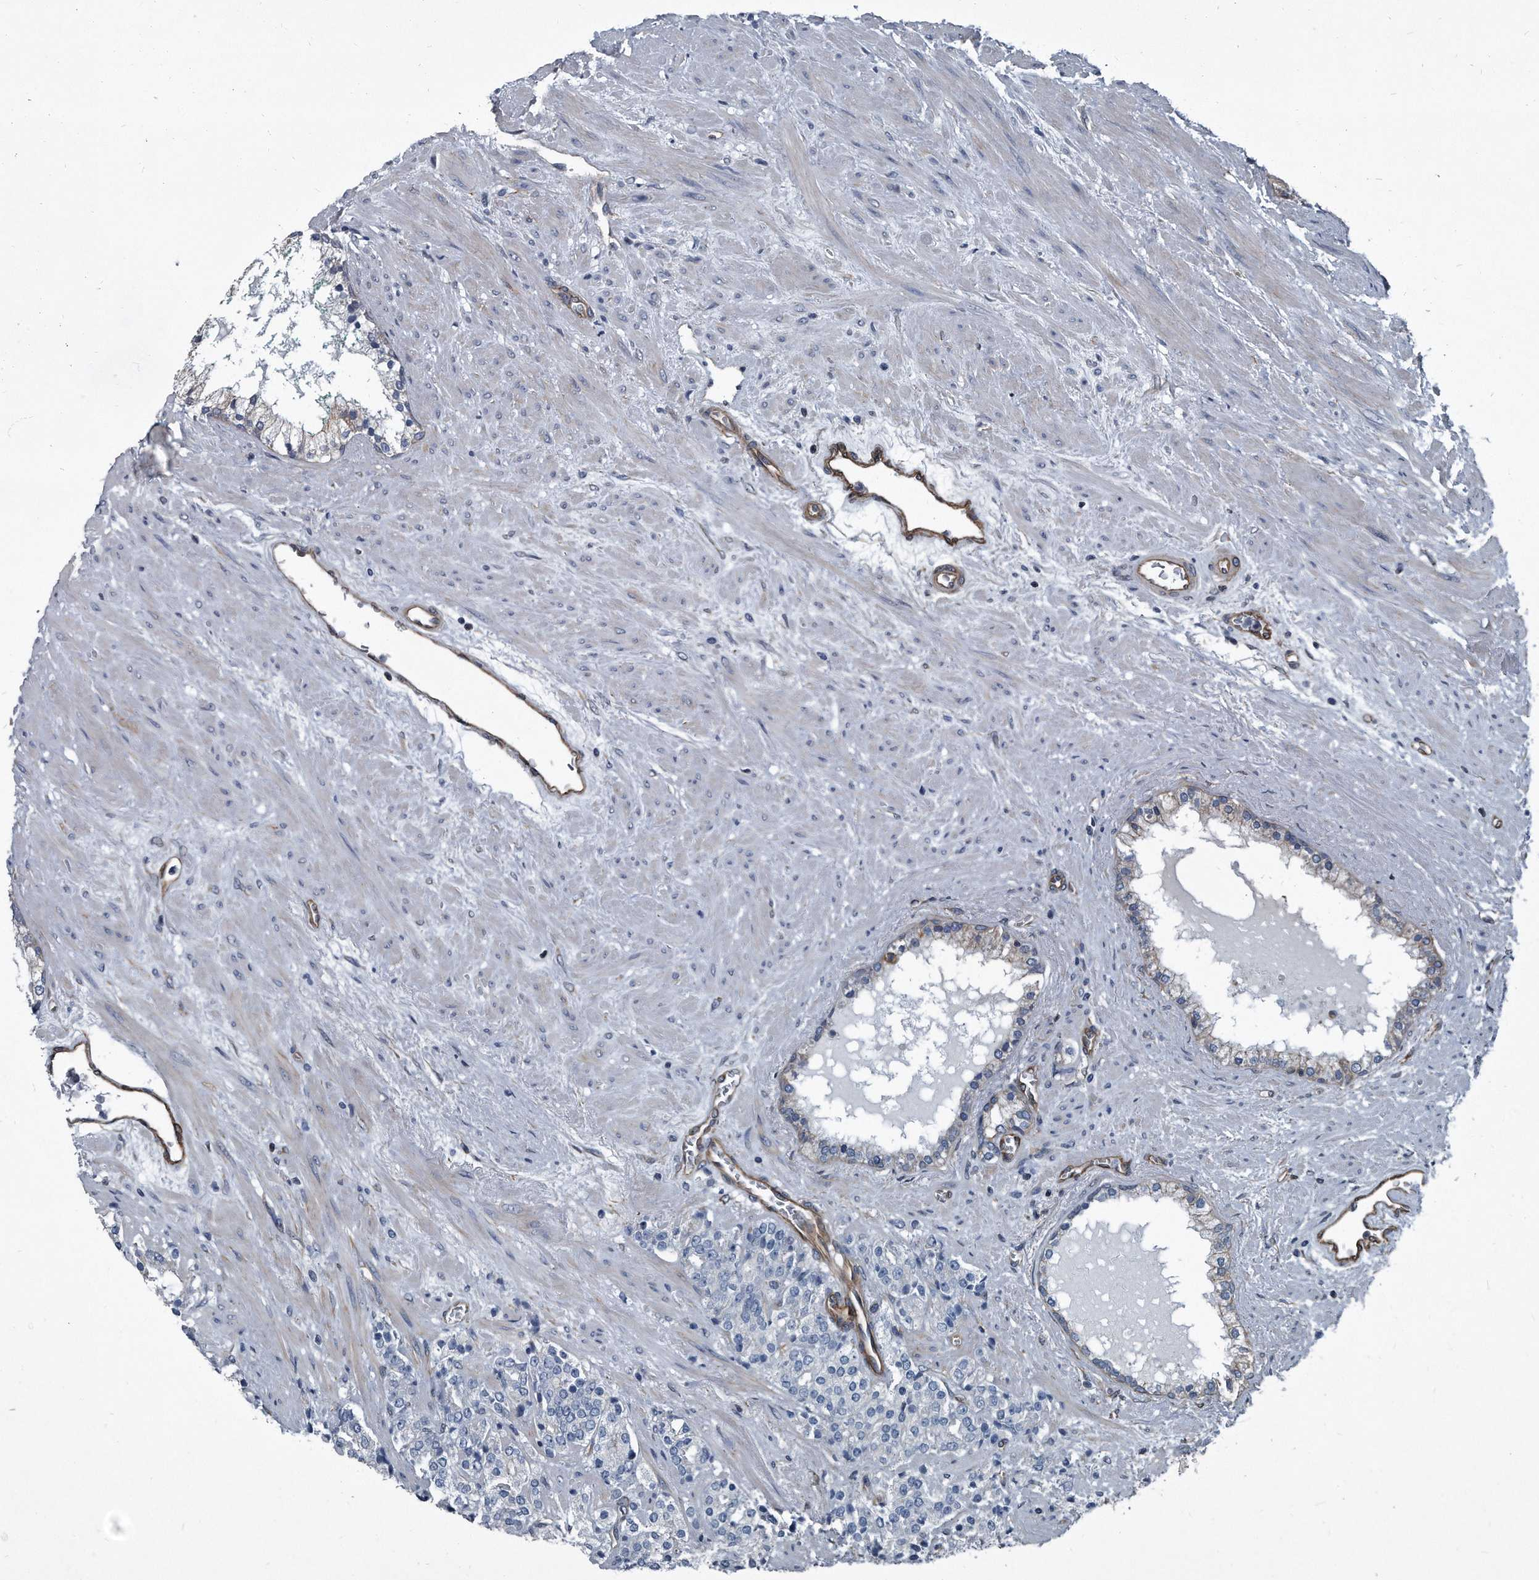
{"staining": {"intensity": "negative", "quantity": "none", "location": "none"}, "tissue": "prostate cancer", "cell_type": "Tumor cells", "image_type": "cancer", "snomed": [{"axis": "morphology", "description": "Adenocarcinoma, High grade"}, {"axis": "topography", "description": "Prostate"}], "caption": "This is an immunohistochemistry (IHC) photomicrograph of human prostate cancer. There is no positivity in tumor cells.", "gene": "PLEC", "patient": {"sex": "male", "age": 71}}